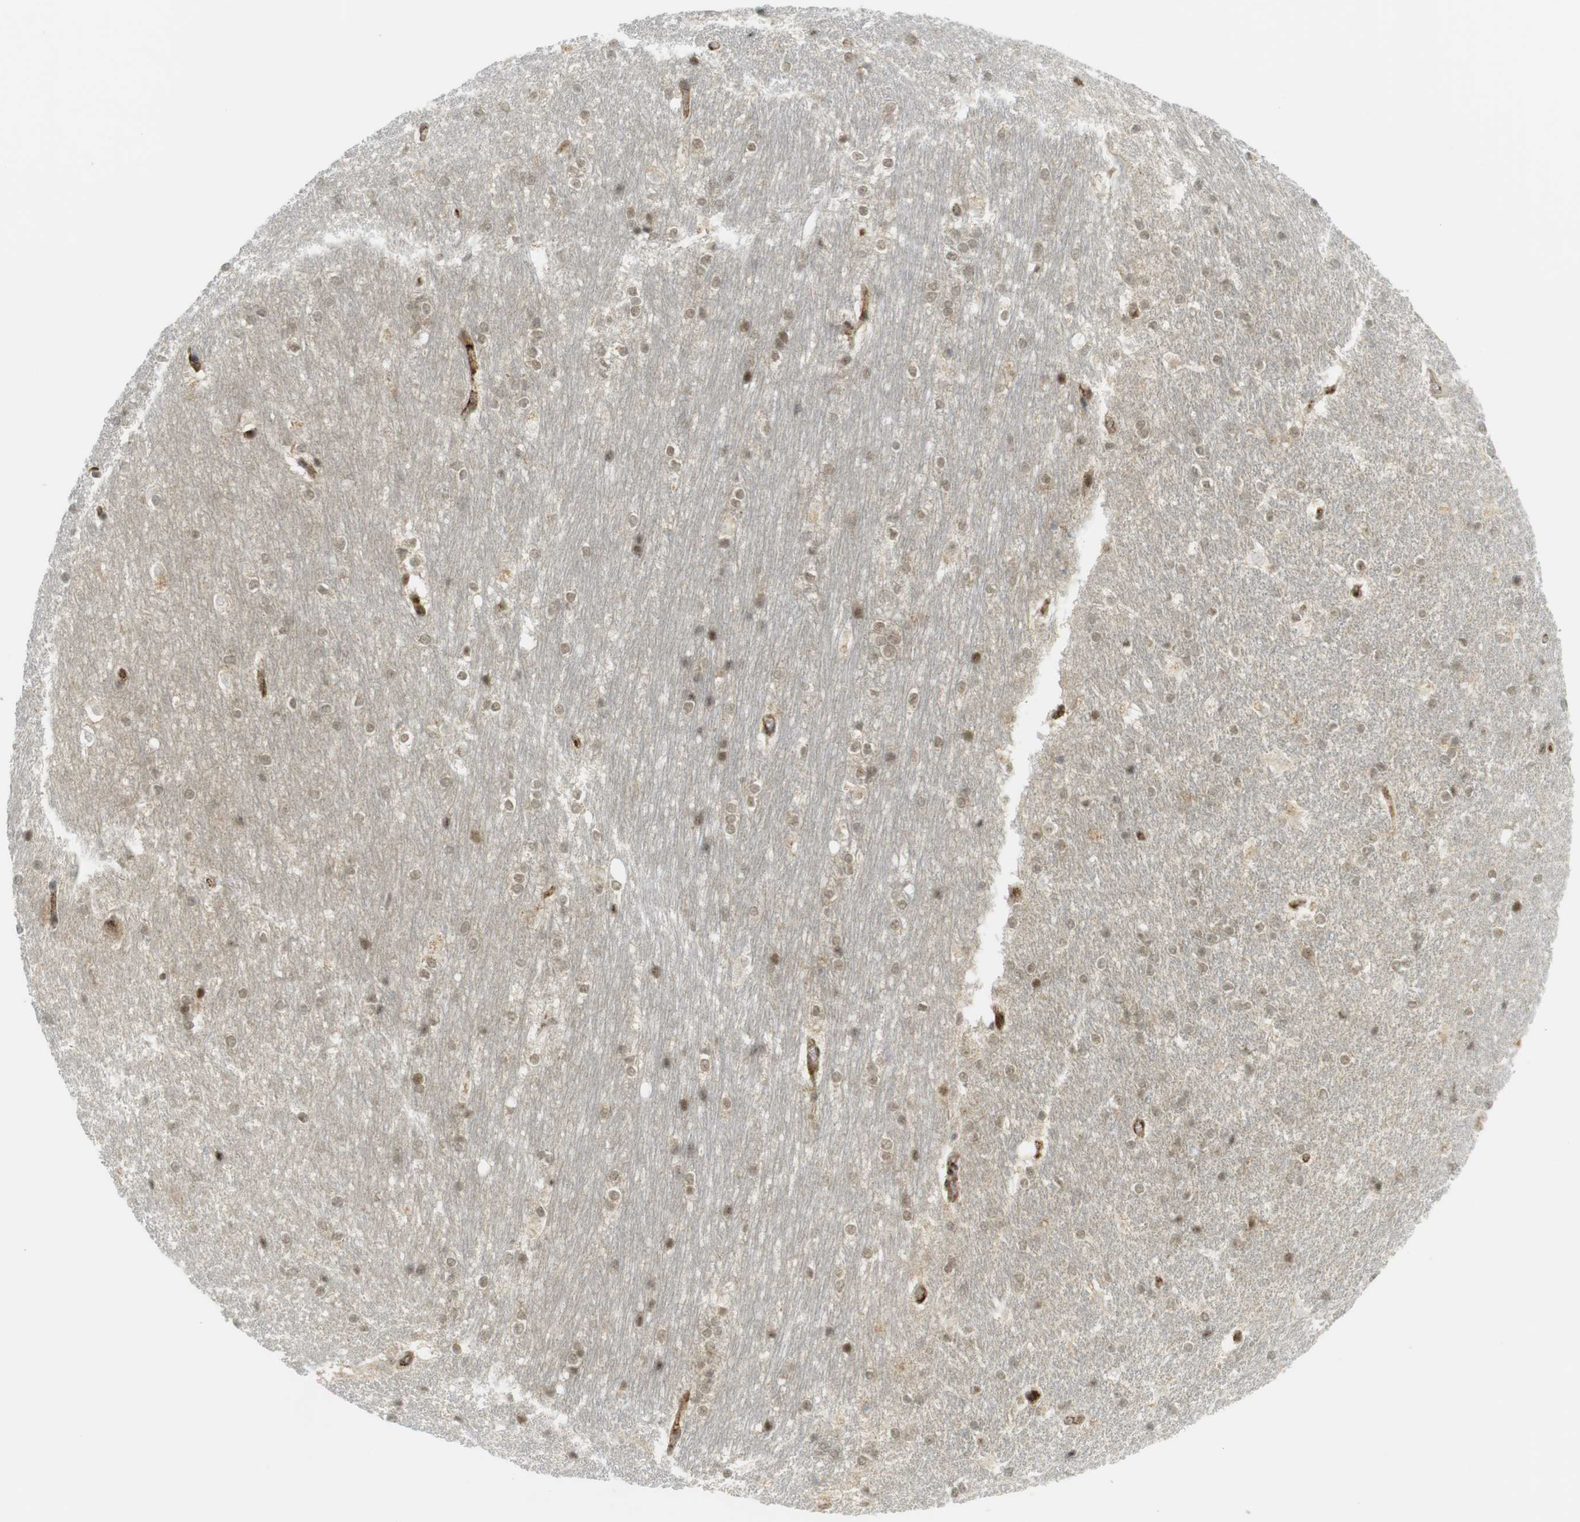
{"staining": {"intensity": "moderate", "quantity": "25%-75%", "location": "nuclear"}, "tissue": "hippocampus", "cell_type": "Glial cells", "image_type": "normal", "snomed": [{"axis": "morphology", "description": "Normal tissue, NOS"}, {"axis": "topography", "description": "Hippocampus"}], "caption": "IHC photomicrograph of normal hippocampus: human hippocampus stained using IHC shows medium levels of moderate protein expression localized specifically in the nuclear of glial cells, appearing as a nuclear brown color.", "gene": "PPP1R13B", "patient": {"sex": "female", "age": 19}}